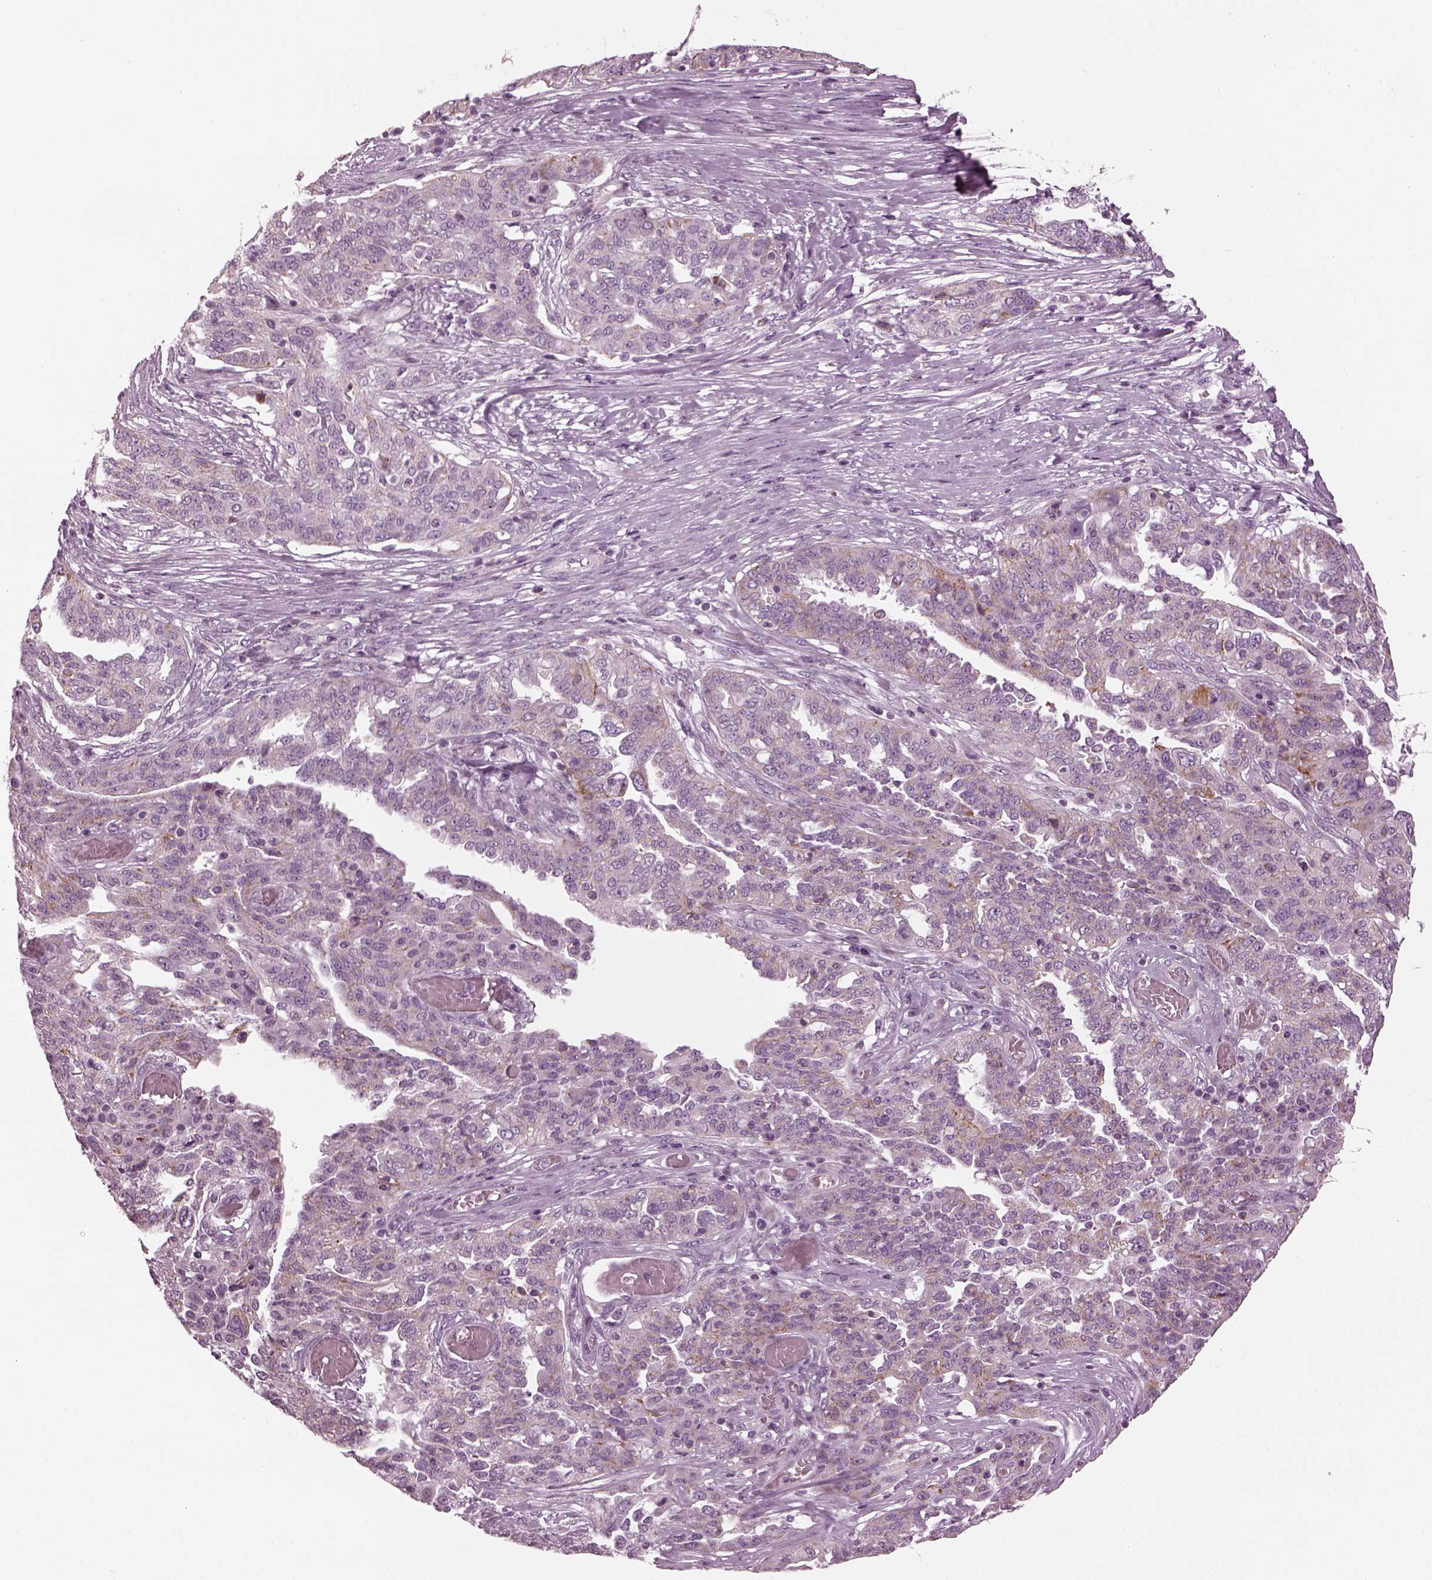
{"staining": {"intensity": "weak", "quantity": ">75%", "location": "cytoplasmic/membranous"}, "tissue": "ovarian cancer", "cell_type": "Tumor cells", "image_type": "cancer", "snomed": [{"axis": "morphology", "description": "Cystadenocarcinoma, serous, NOS"}, {"axis": "topography", "description": "Ovary"}], "caption": "A micrograph of serous cystadenocarcinoma (ovarian) stained for a protein shows weak cytoplasmic/membranous brown staining in tumor cells. (DAB (3,3'-diaminobenzidine) IHC, brown staining for protein, blue staining for nuclei).", "gene": "RIMS2", "patient": {"sex": "female", "age": 67}}